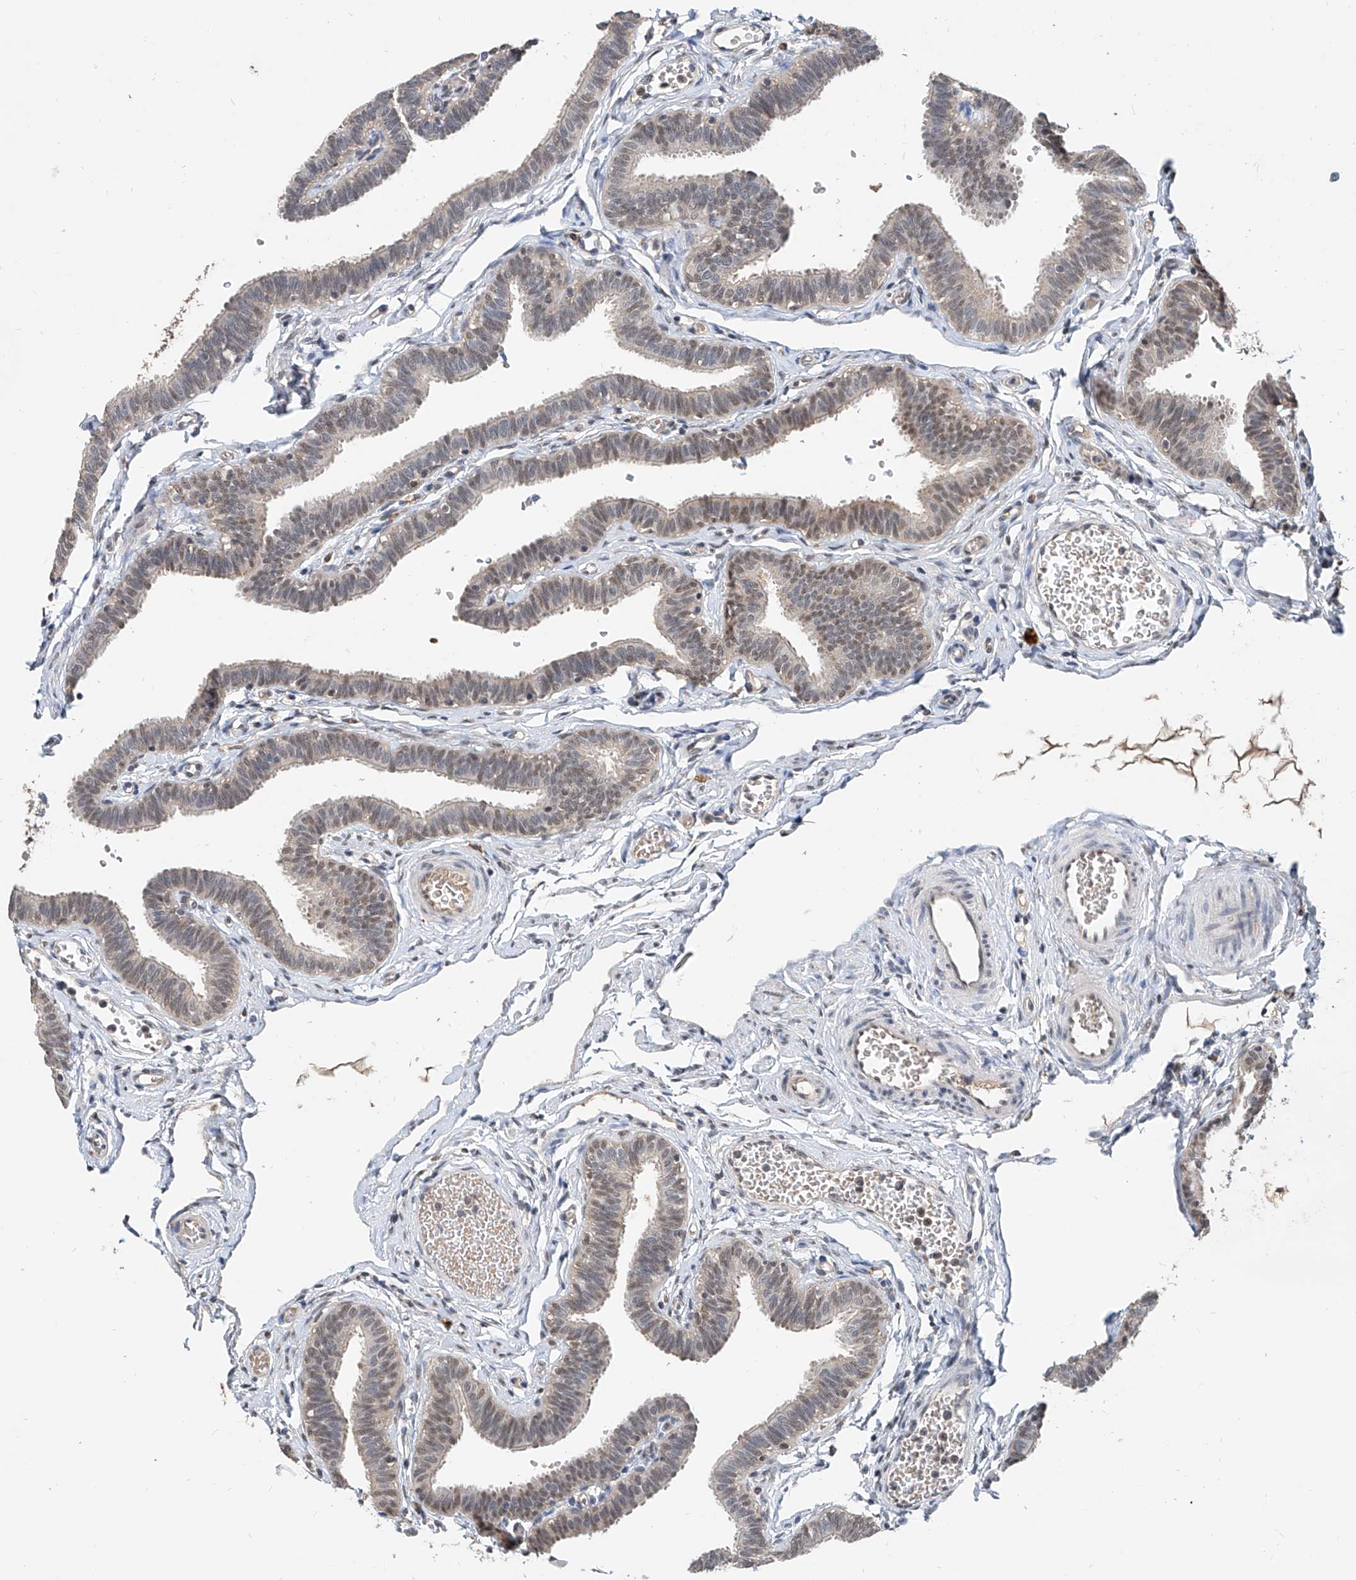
{"staining": {"intensity": "weak", "quantity": "25%-75%", "location": "nuclear"}, "tissue": "fallopian tube", "cell_type": "Glandular cells", "image_type": "normal", "snomed": [{"axis": "morphology", "description": "Normal tissue, NOS"}, {"axis": "topography", "description": "Fallopian tube"}, {"axis": "topography", "description": "Ovary"}], "caption": "Glandular cells exhibit weak nuclear positivity in approximately 25%-75% of cells in normal fallopian tube. (DAB (3,3'-diaminobenzidine) IHC with brightfield microscopy, high magnification).", "gene": "CARMIL3", "patient": {"sex": "female", "age": 23}}